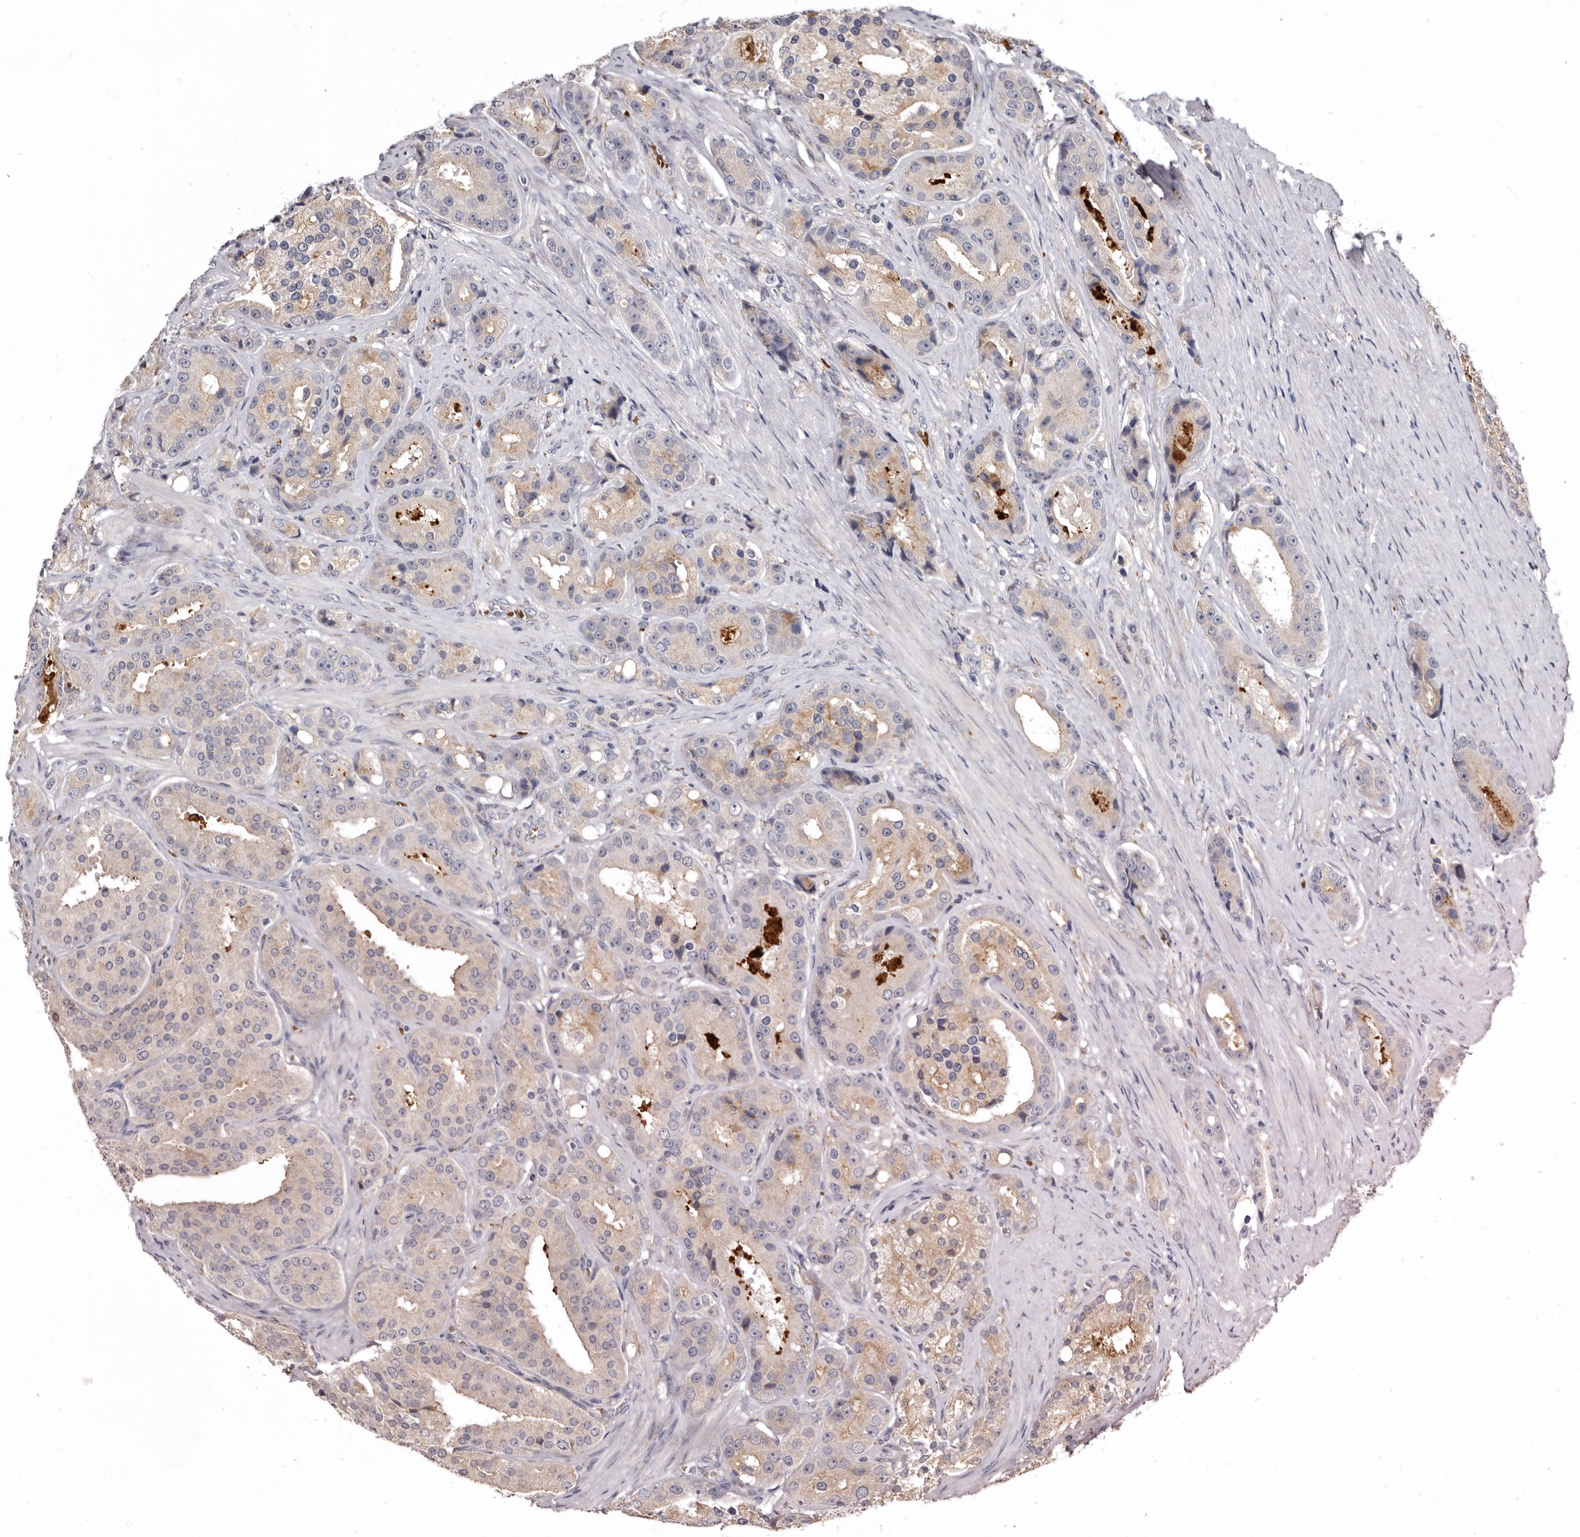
{"staining": {"intensity": "weak", "quantity": "25%-75%", "location": "cytoplasmic/membranous"}, "tissue": "prostate cancer", "cell_type": "Tumor cells", "image_type": "cancer", "snomed": [{"axis": "morphology", "description": "Adenocarcinoma, High grade"}, {"axis": "topography", "description": "Prostate"}], "caption": "A low amount of weak cytoplasmic/membranous staining is present in about 25%-75% of tumor cells in adenocarcinoma (high-grade) (prostate) tissue. The staining was performed using DAB (3,3'-diaminobenzidine) to visualize the protein expression in brown, while the nuclei were stained in blue with hematoxylin (Magnification: 20x).", "gene": "NENF", "patient": {"sex": "male", "age": 60}}